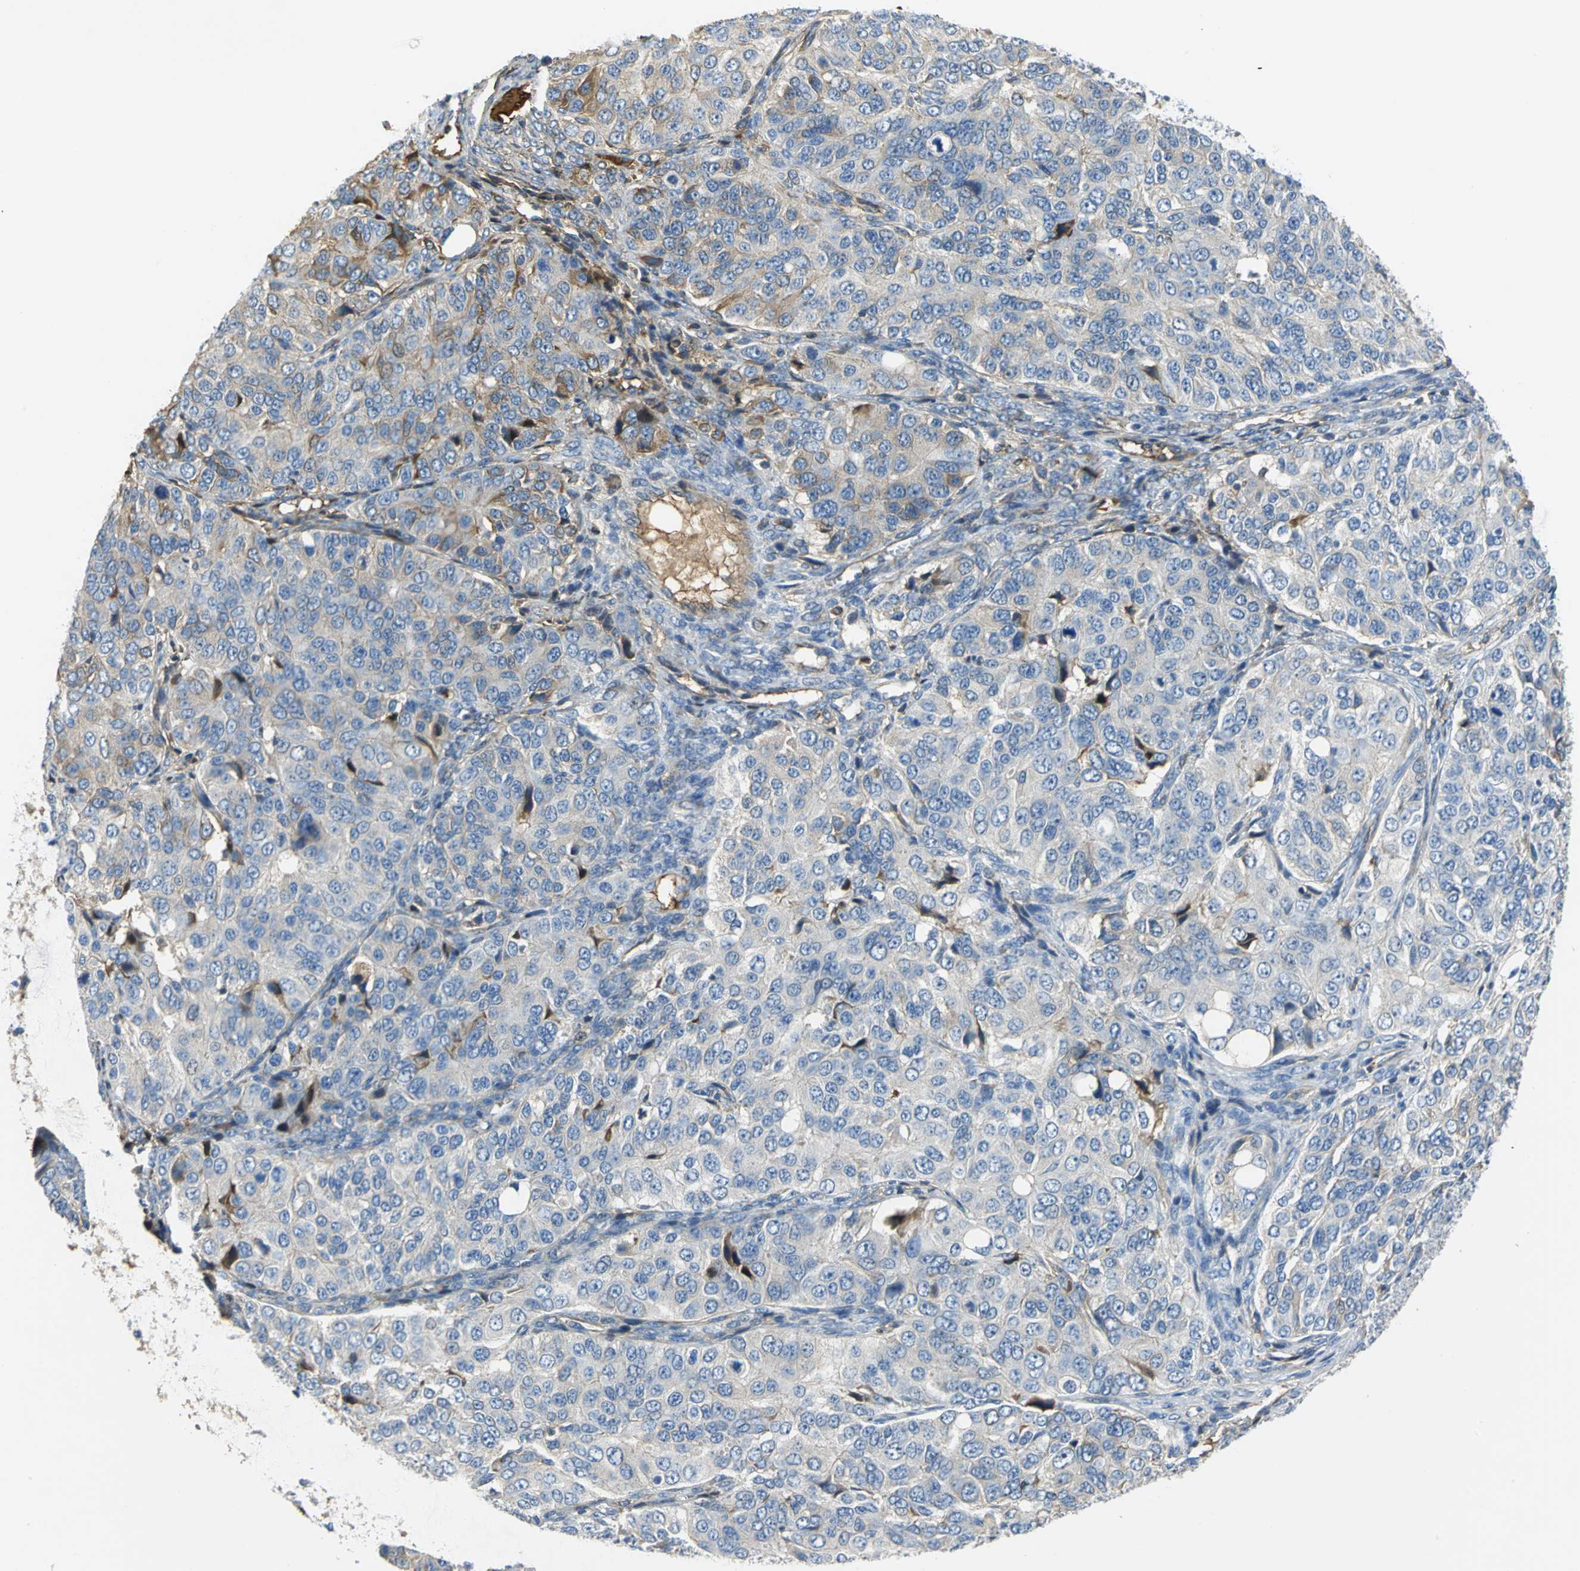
{"staining": {"intensity": "moderate", "quantity": "<25%", "location": "cytoplasmic/membranous"}, "tissue": "ovarian cancer", "cell_type": "Tumor cells", "image_type": "cancer", "snomed": [{"axis": "morphology", "description": "Carcinoma, endometroid"}, {"axis": "topography", "description": "Ovary"}], "caption": "Immunohistochemical staining of ovarian endometroid carcinoma shows low levels of moderate cytoplasmic/membranous expression in about <25% of tumor cells.", "gene": "GYG2", "patient": {"sex": "female", "age": 51}}